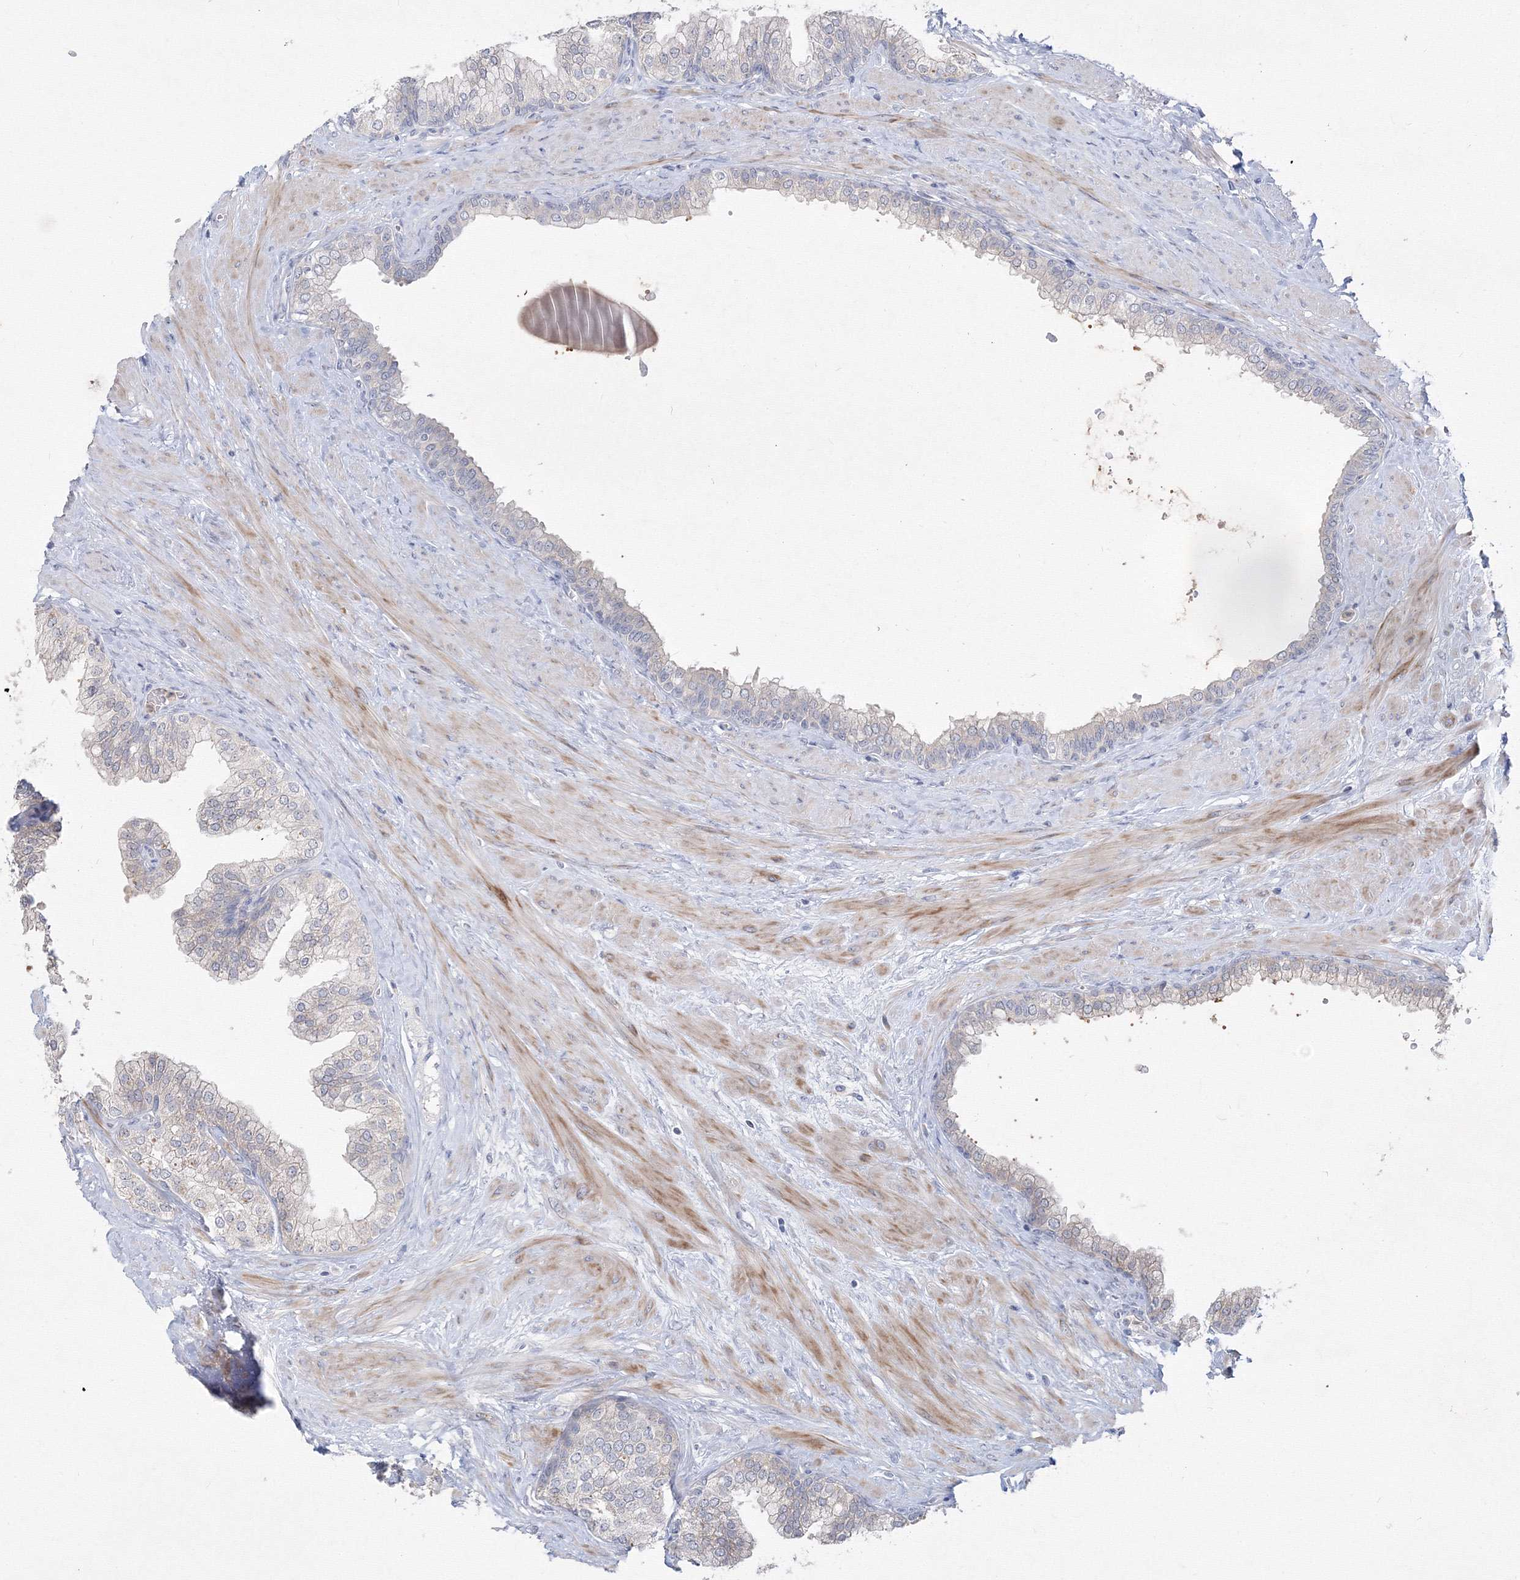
{"staining": {"intensity": "weak", "quantity": "<25%", "location": "cytoplasmic/membranous"}, "tissue": "prostate", "cell_type": "Glandular cells", "image_type": "normal", "snomed": [{"axis": "morphology", "description": "Normal tissue, NOS"}, {"axis": "morphology", "description": "Urothelial carcinoma, Low grade"}, {"axis": "topography", "description": "Urinary bladder"}, {"axis": "topography", "description": "Prostate"}], "caption": "Immunohistochemistry photomicrograph of benign human prostate stained for a protein (brown), which displays no expression in glandular cells.", "gene": "FBXL8", "patient": {"sex": "male", "age": 60}}